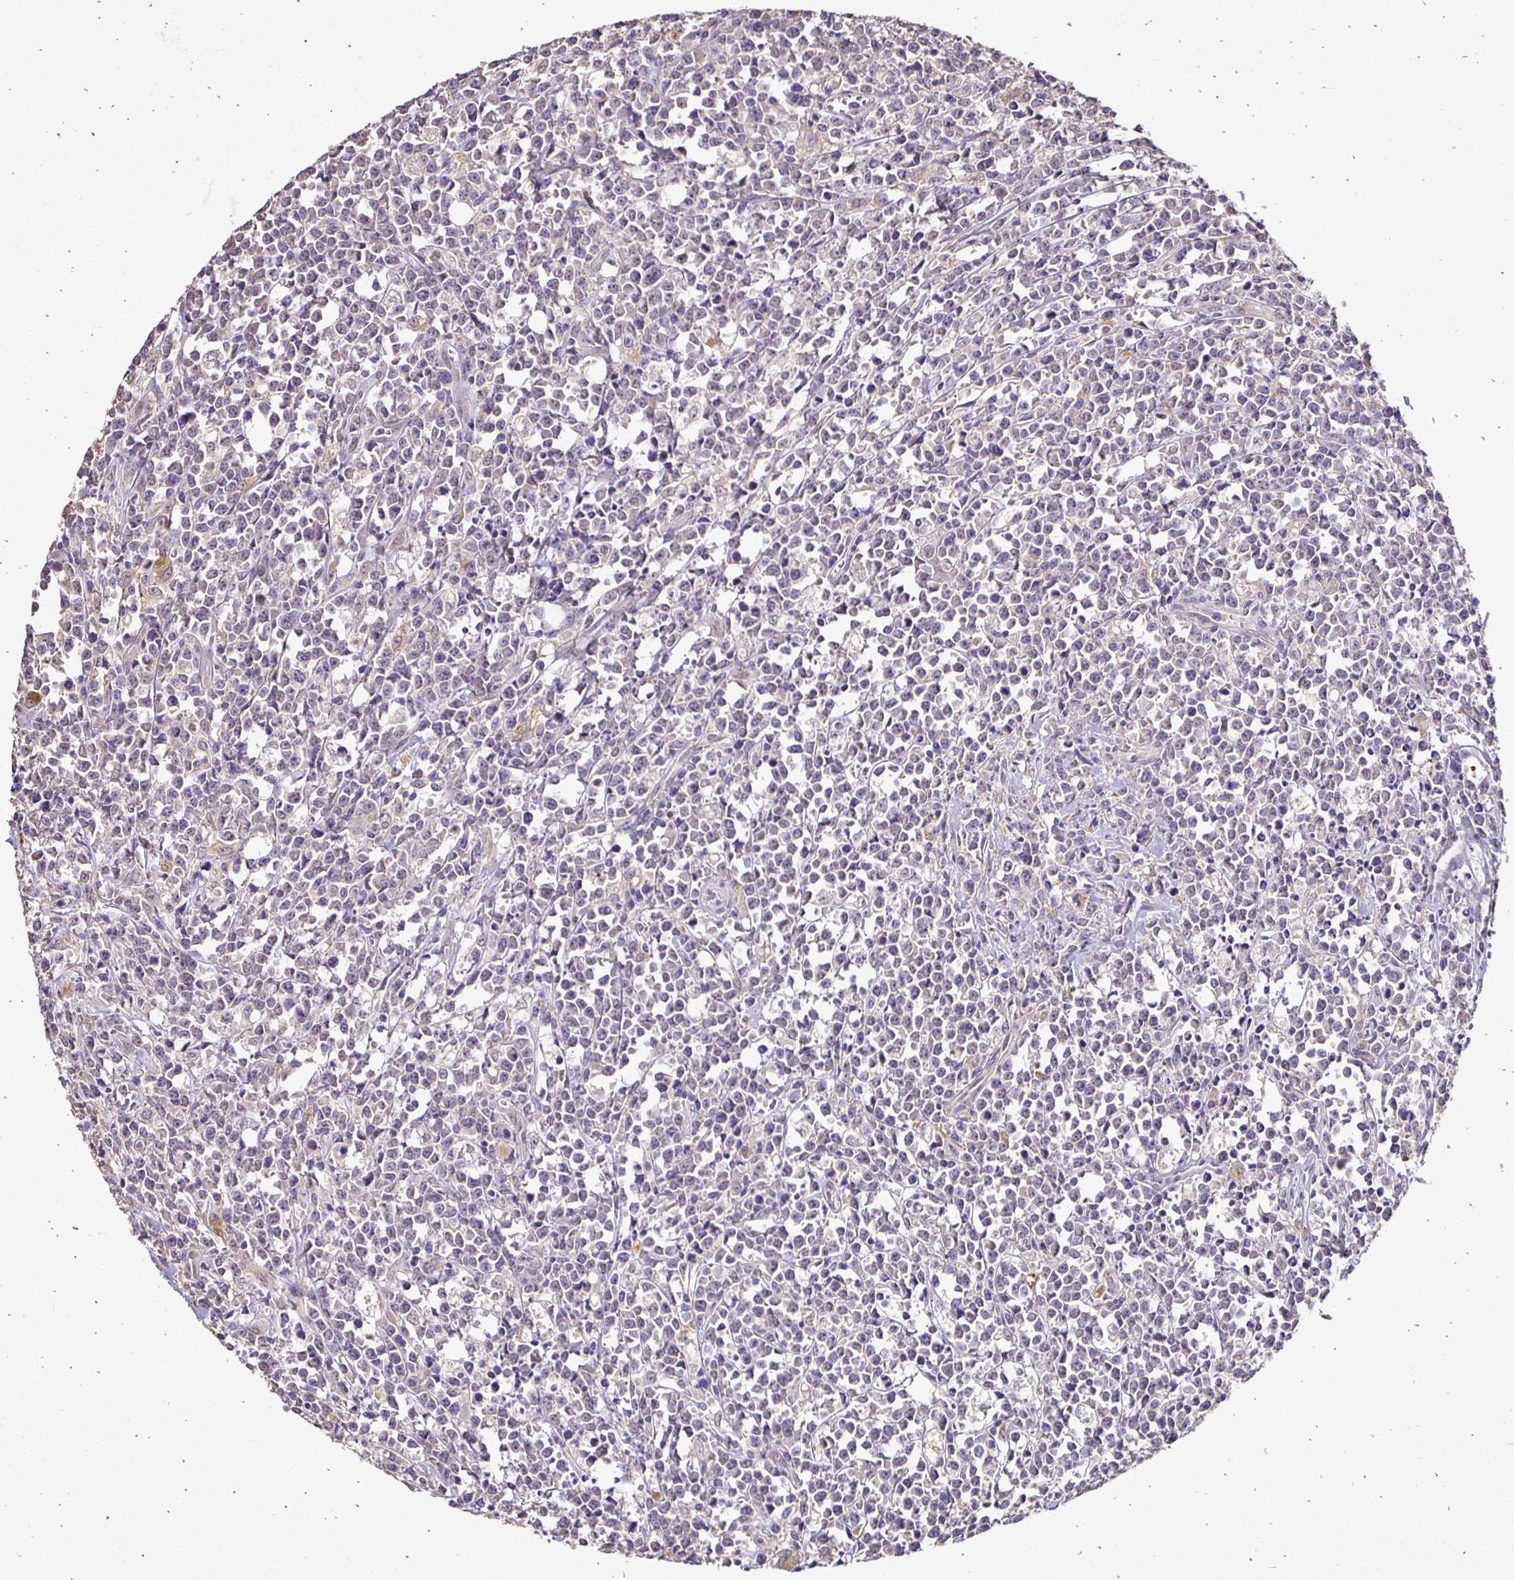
{"staining": {"intensity": "negative", "quantity": "none", "location": "none"}, "tissue": "lymphoma", "cell_type": "Tumor cells", "image_type": "cancer", "snomed": [{"axis": "morphology", "description": "Malignant lymphoma, non-Hodgkin's type, High grade"}, {"axis": "topography", "description": "Small intestine"}], "caption": "Protein analysis of lymphoma displays no significant staining in tumor cells.", "gene": "RHEBL1", "patient": {"sex": "female", "age": 56}}